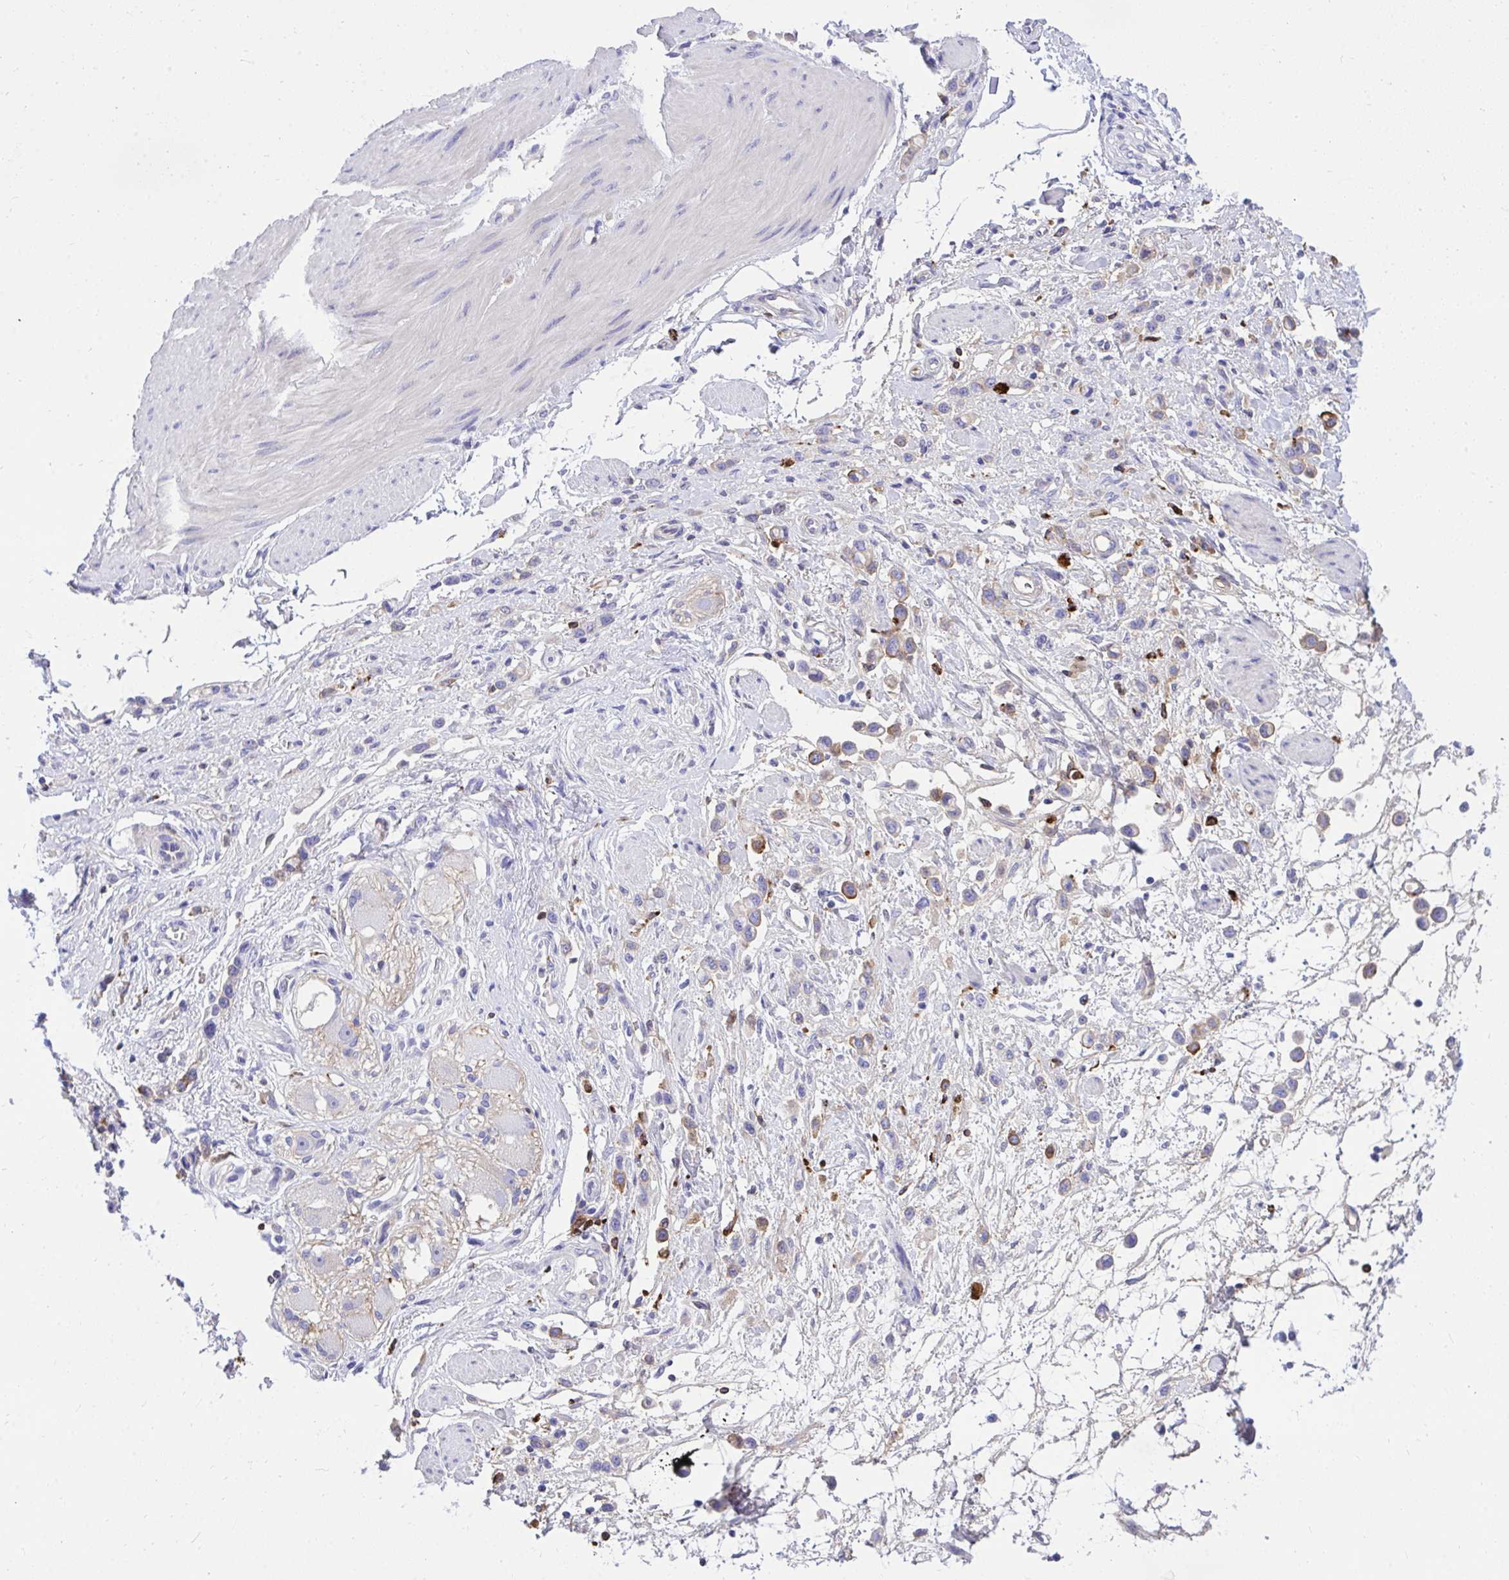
{"staining": {"intensity": "moderate", "quantity": "<25%", "location": "cytoplasmic/membranous"}, "tissue": "stomach cancer", "cell_type": "Tumor cells", "image_type": "cancer", "snomed": [{"axis": "morphology", "description": "Adenocarcinoma, NOS"}, {"axis": "topography", "description": "Stomach"}], "caption": "Stomach cancer (adenocarcinoma) tissue displays moderate cytoplasmic/membranous expression in about <25% of tumor cells, visualized by immunohistochemistry. The staining was performed using DAB to visualize the protein expression in brown, while the nuclei were stained in blue with hematoxylin (Magnification: 20x).", "gene": "HRG", "patient": {"sex": "female", "age": 65}}